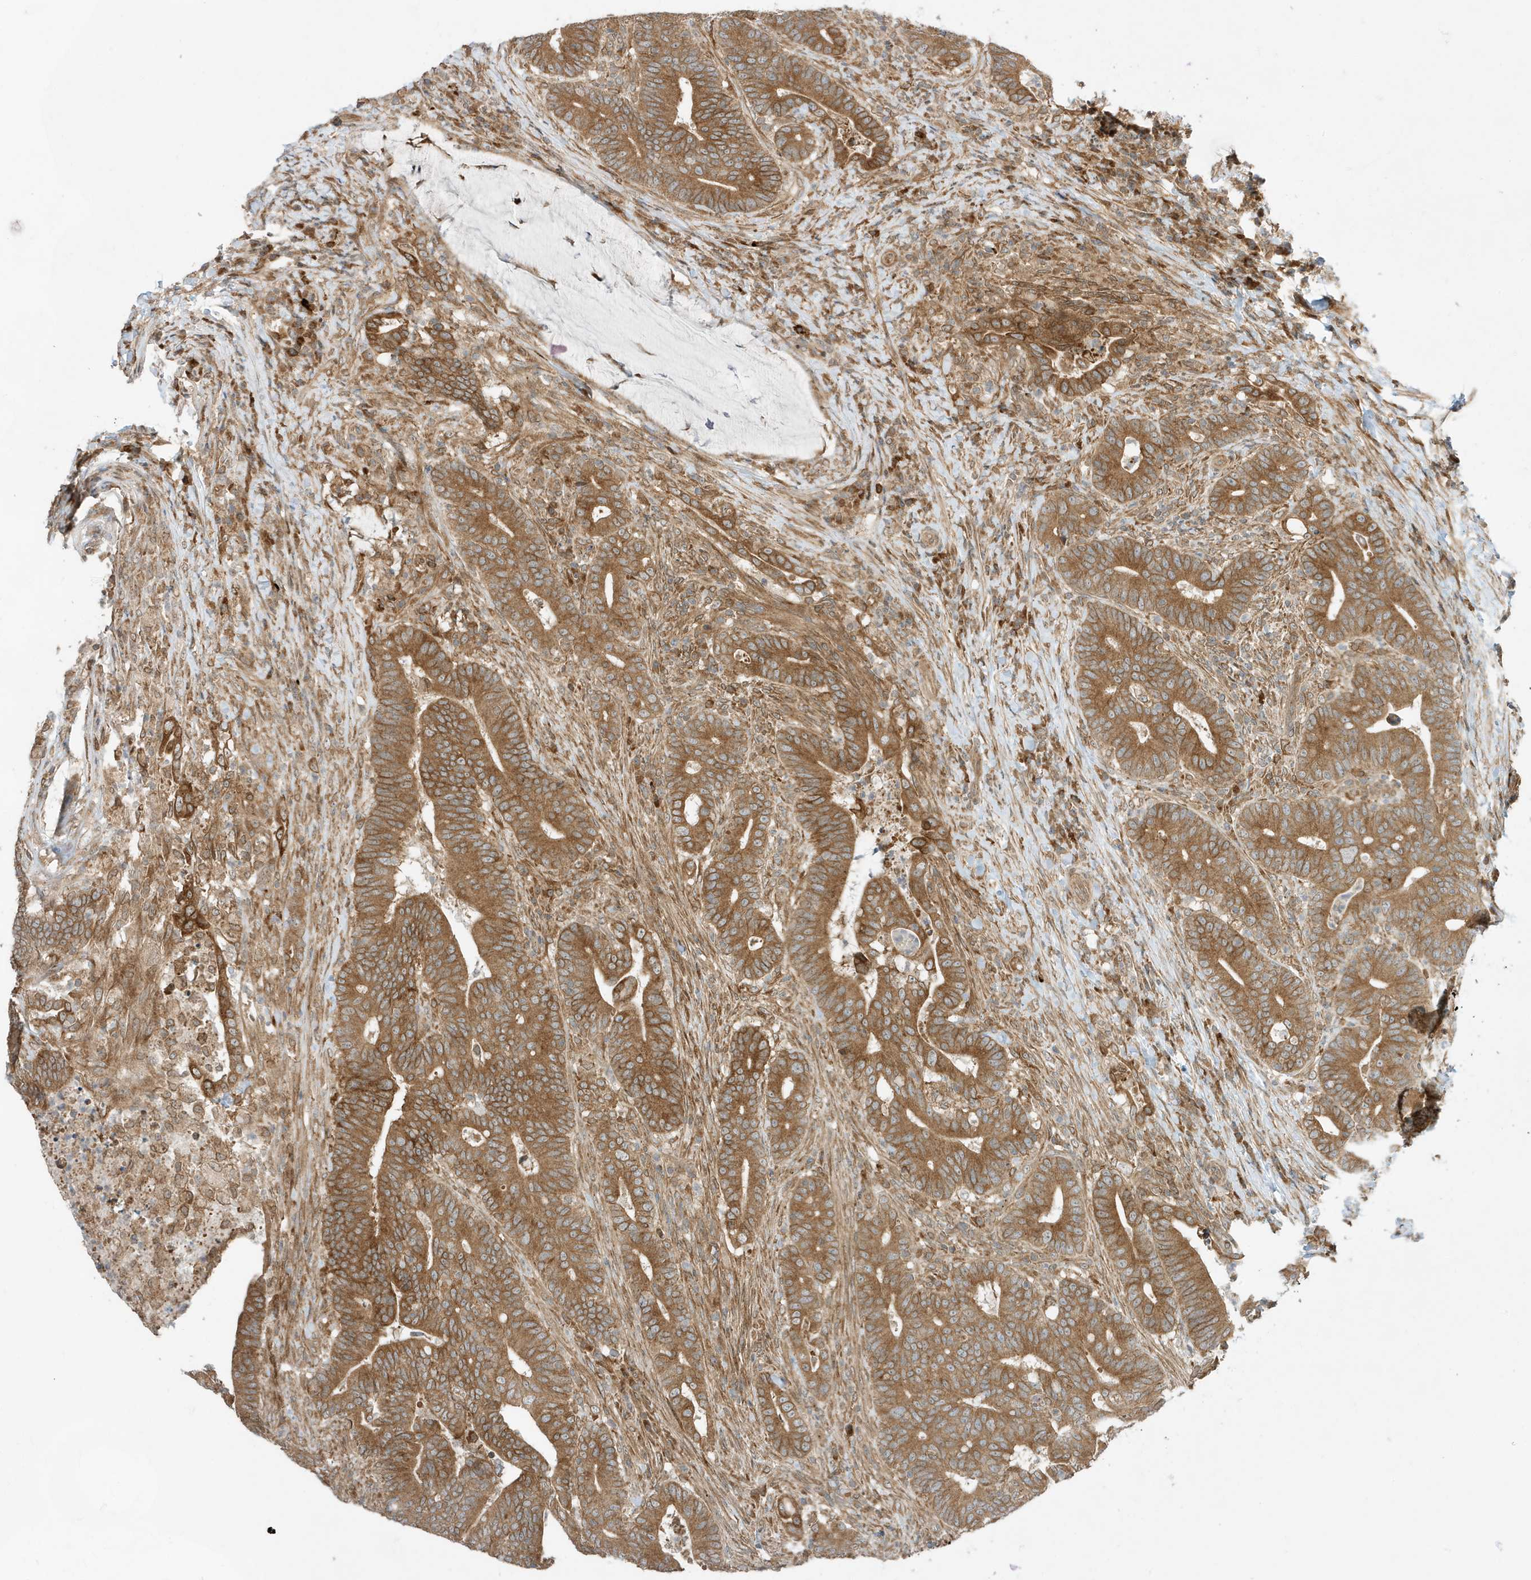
{"staining": {"intensity": "moderate", "quantity": ">75%", "location": "cytoplasmic/membranous"}, "tissue": "colorectal cancer", "cell_type": "Tumor cells", "image_type": "cancer", "snomed": [{"axis": "morphology", "description": "Adenocarcinoma, NOS"}, {"axis": "topography", "description": "Colon"}], "caption": "A photomicrograph of human colorectal cancer stained for a protein exhibits moderate cytoplasmic/membranous brown staining in tumor cells.", "gene": "SCARF2", "patient": {"sex": "female", "age": 66}}